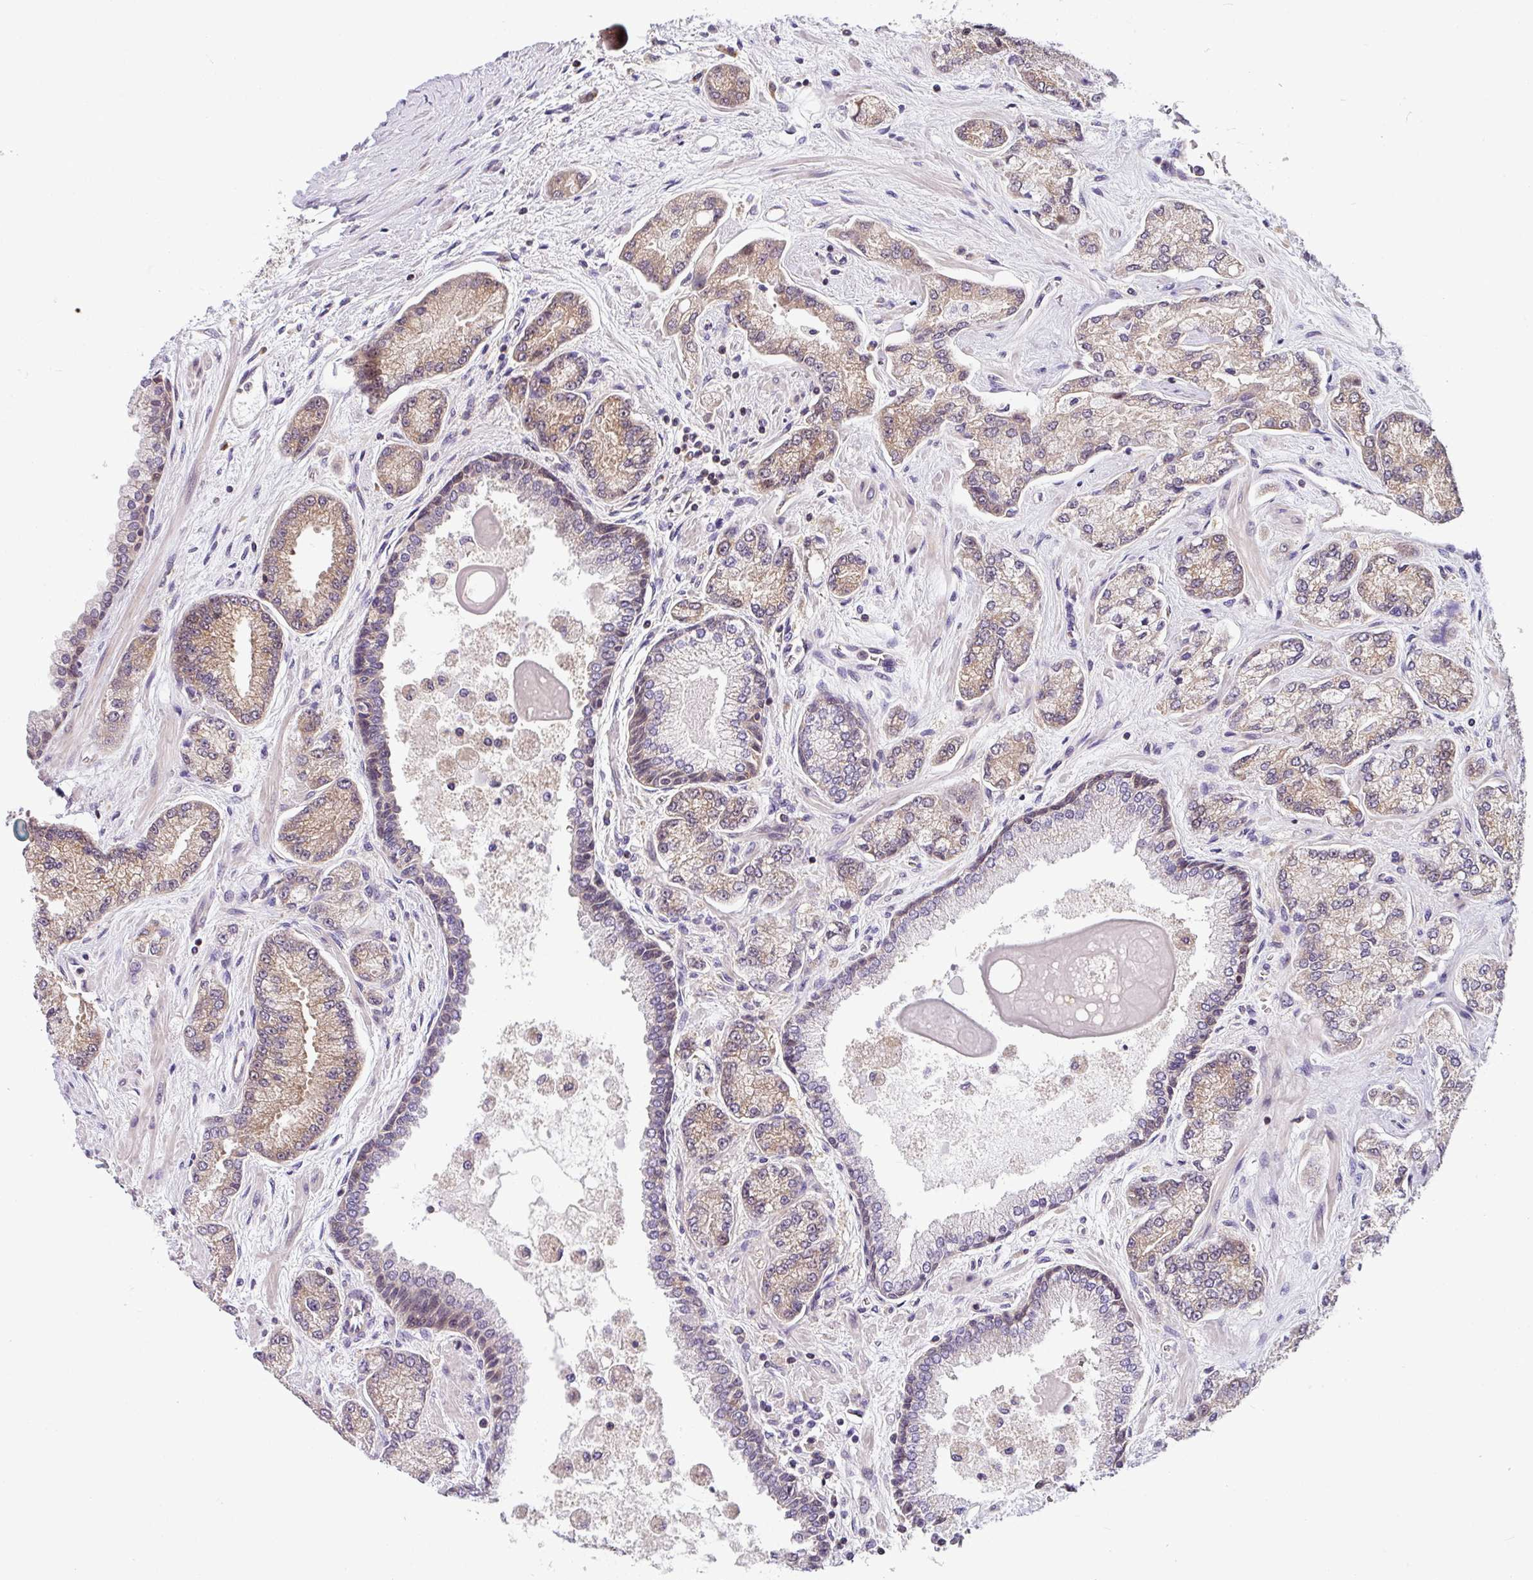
{"staining": {"intensity": "weak", "quantity": "<25%", "location": "cytoplasmic/membranous"}, "tissue": "prostate cancer", "cell_type": "Tumor cells", "image_type": "cancer", "snomed": [{"axis": "morphology", "description": "Adenocarcinoma, High grade"}, {"axis": "topography", "description": "Prostate"}], "caption": "High magnification brightfield microscopy of prostate adenocarcinoma (high-grade) stained with DAB (brown) and counterstained with hematoxylin (blue): tumor cells show no significant staining.", "gene": "SHB", "patient": {"sex": "male", "age": 68}}